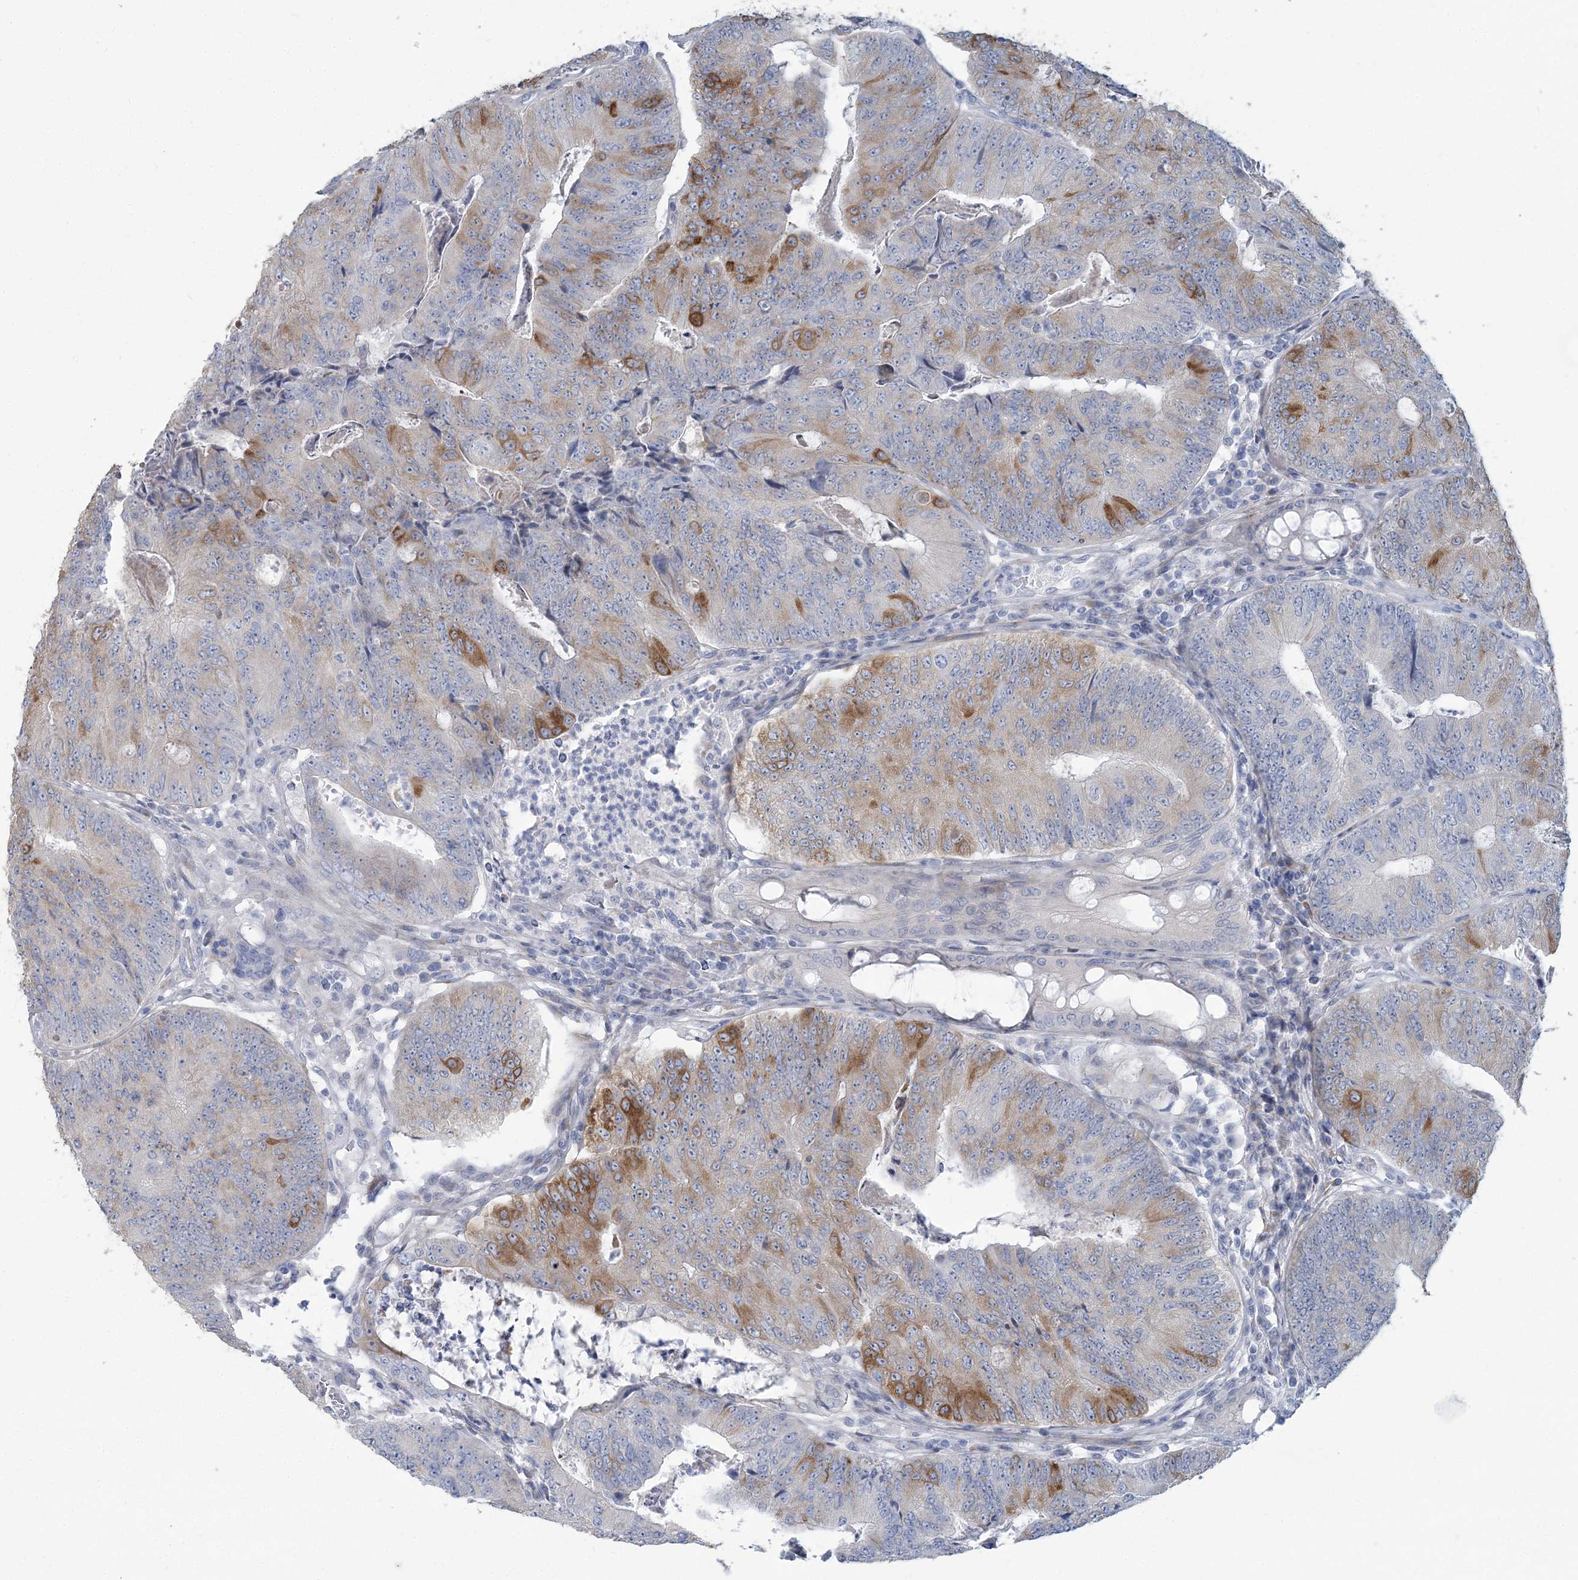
{"staining": {"intensity": "strong", "quantity": "<25%", "location": "cytoplasmic/membranous"}, "tissue": "colorectal cancer", "cell_type": "Tumor cells", "image_type": "cancer", "snomed": [{"axis": "morphology", "description": "Adenocarcinoma, NOS"}, {"axis": "topography", "description": "Colon"}], "caption": "Immunohistochemical staining of human colorectal adenocarcinoma exhibits medium levels of strong cytoplasmic/membranous expression in approximately <25% of tumor cells.", "gene": "CMBL", "patient": {"sex": "female", "age": 67}}